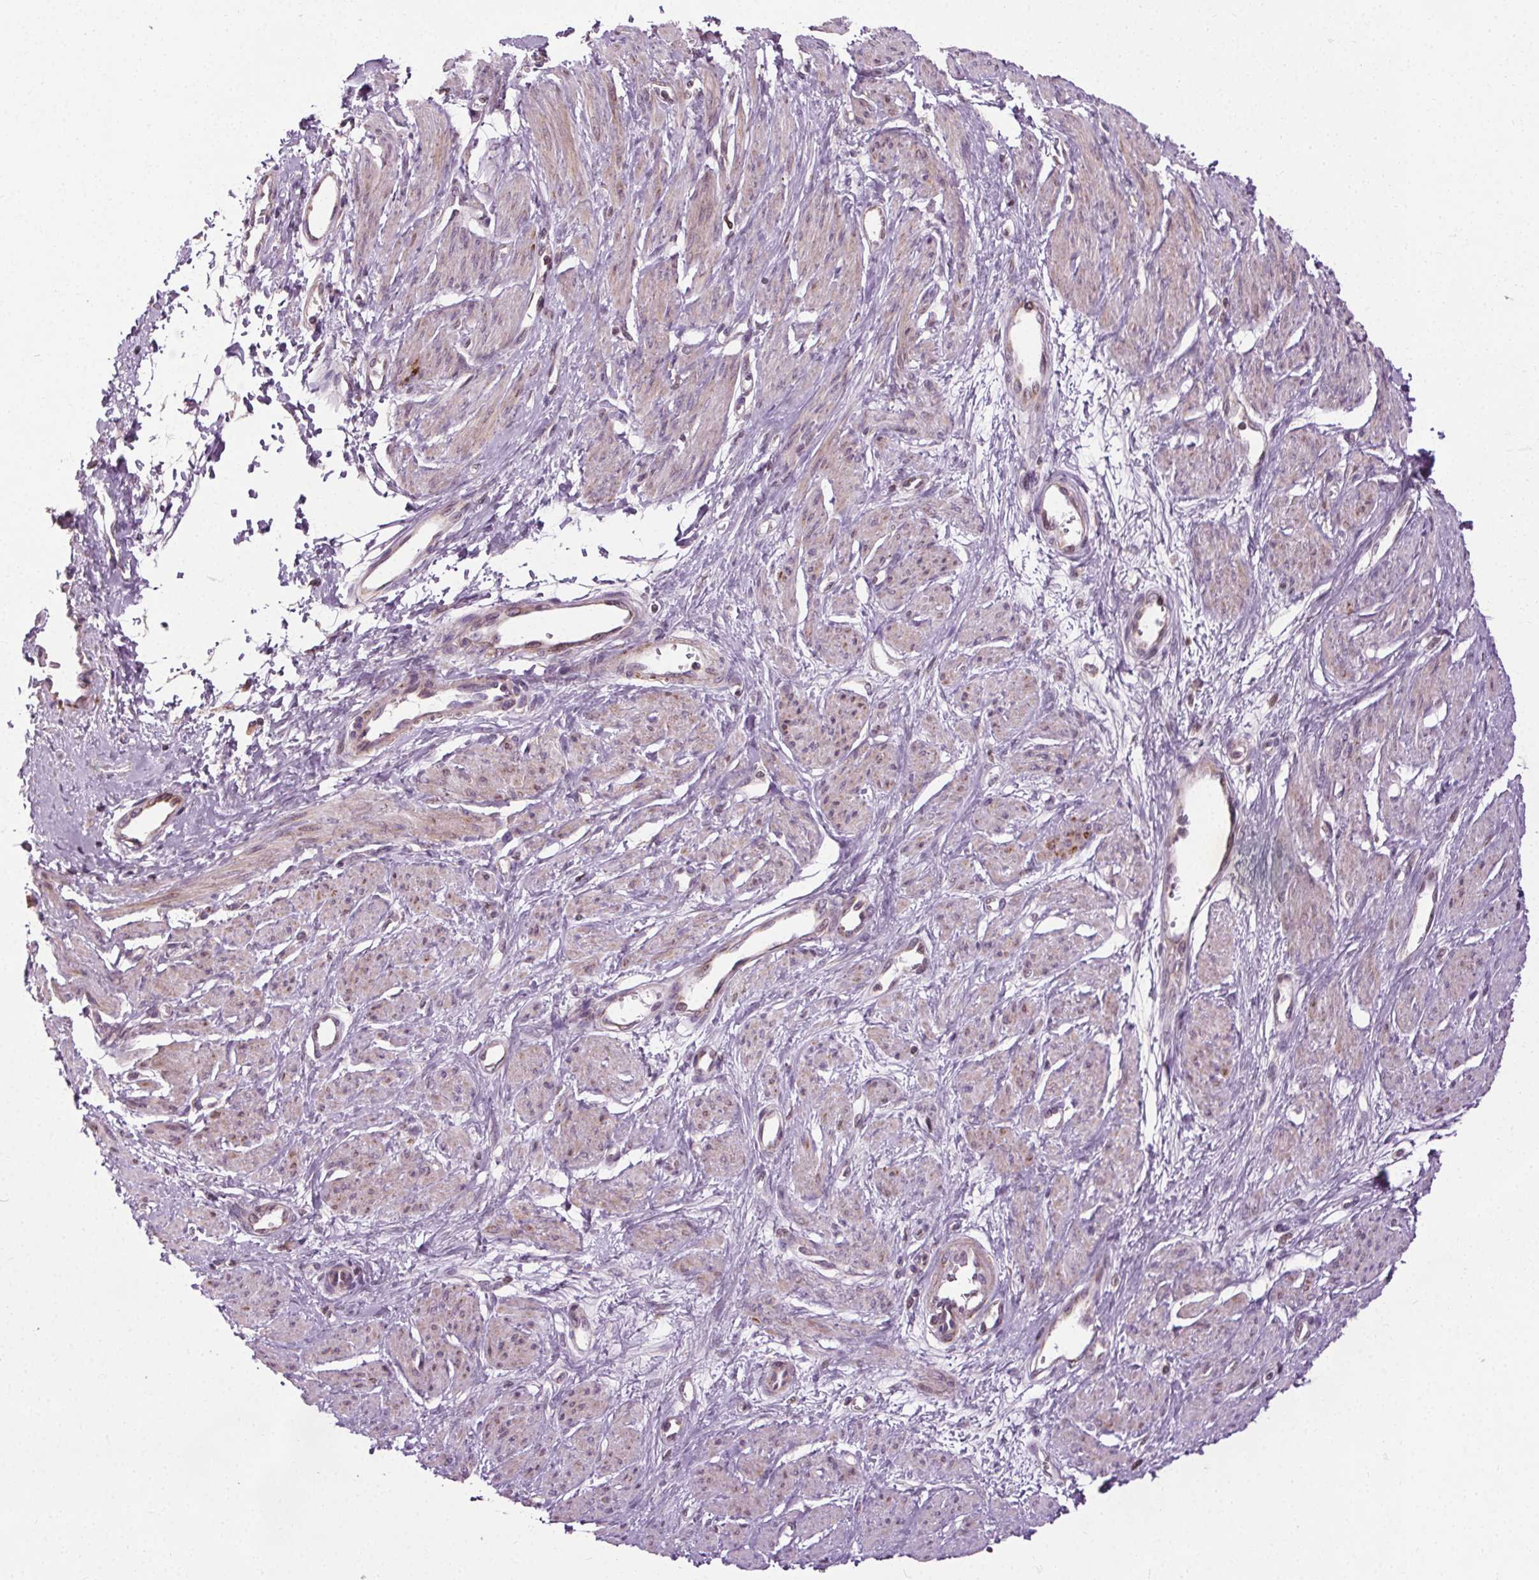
{"staining": {"intensity": "weak", "quantity": "25%-75%", "location": "cytoplasmic/membranous"}, "tissue": "smooth muscle", "cell_type": "Smooth muscle cells", "image_type": "normal", "snomed": [{"axis": "morphology", "description": "Normal tissue, NOS"}, {"axis": "topography", "description": "Smooth muscle"}, {"axis": "topography", "description": "Uterus"}], "caption": "Immunohistochemical staining of unremarkable human smooth muscle demonstrates weak cytoplasmic/membranous protein staining in approximately 25%-75% of smooth muscle cells.", "gene": "LFNG", "patient": {"sex": "female", "age": 39}}